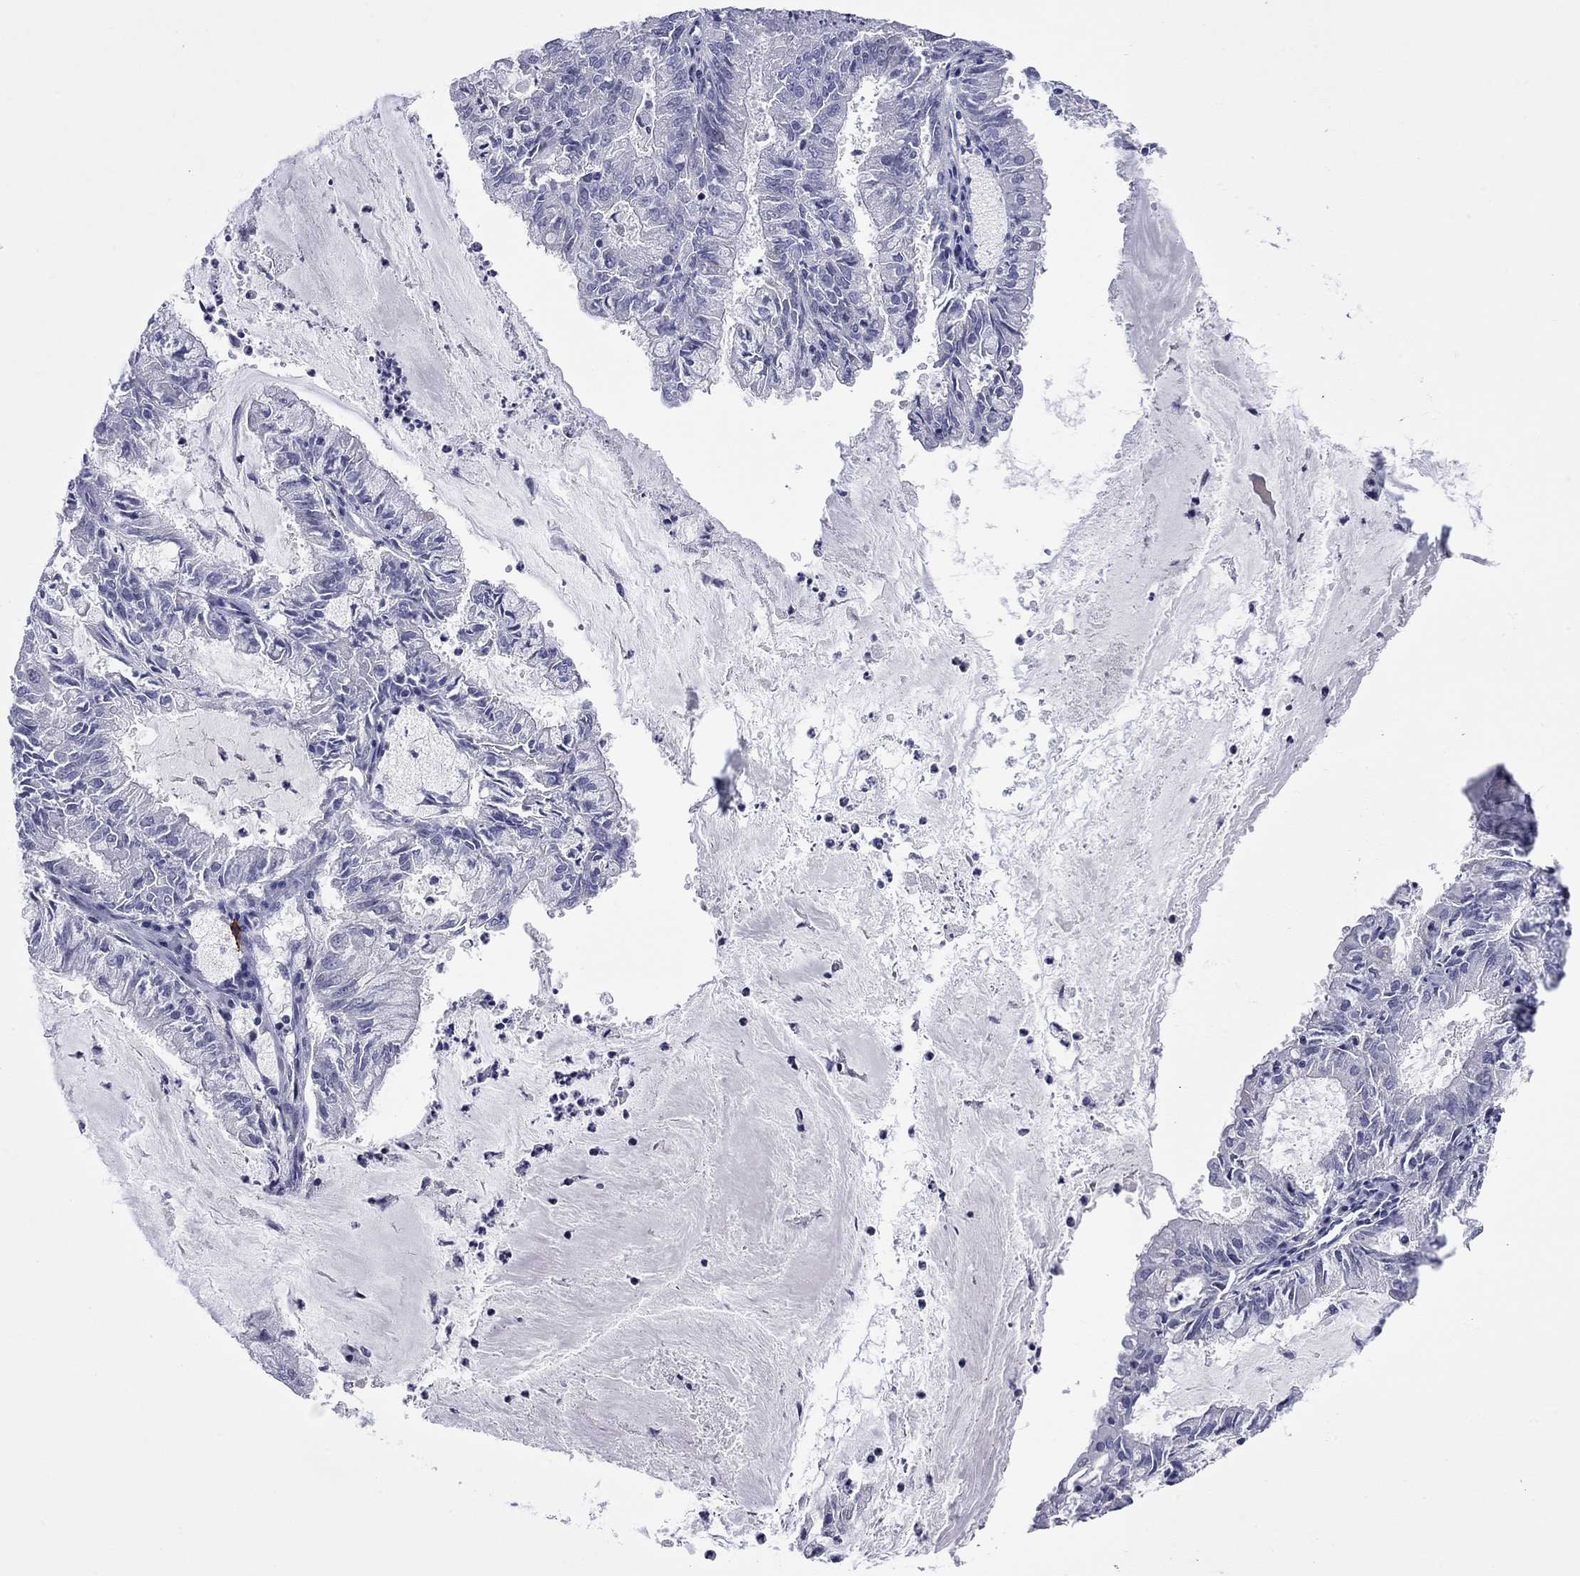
{"staining": {"intensity": "negative", "quantity": "none", "location": "none"}, "tissue": "endometrial cancer", "cell_type": "Tumor cells", "image_type": "cancer", "snomed": [{"axis": "morphology", "description": "Adenocarcinoma, NOS"}, {"axis": "topography", "description": "Endometrium"}], "caption": "Image shows no significant protein staining in tumor cells of endometrial cancer.", "gene": "CTNNBIP1", "patient": {"sex": "female", "age": 57}}